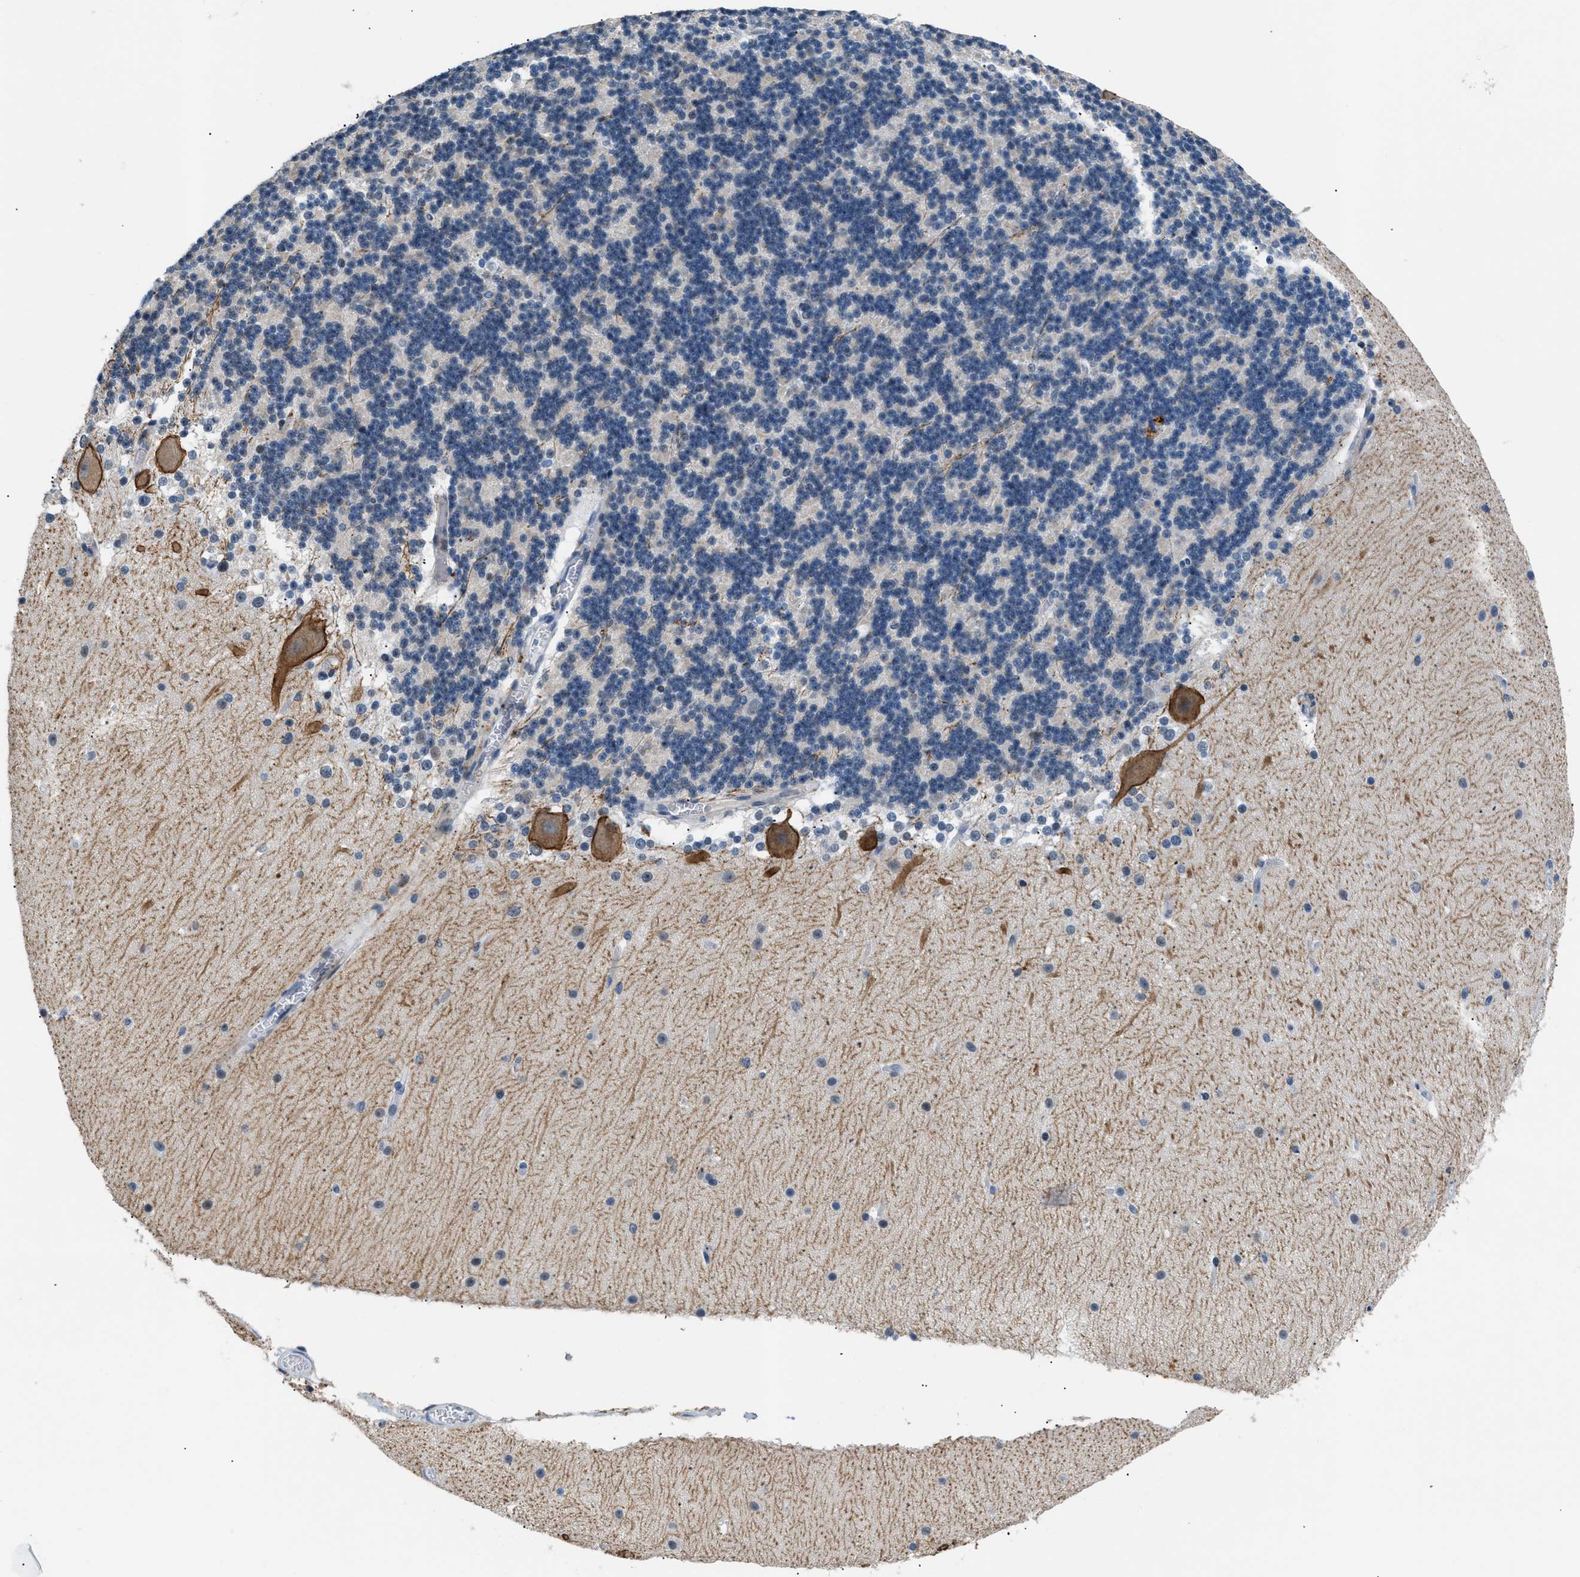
{"staining": {"intensity": "negative", "quantity": "none", "location": "none"}, "tissue": "cerebellum", "cell_type": "Cells in granular layer", "image_type": "normal", "snomed": [{"axis": "morphology", "description": "Normal tissue, NOS"}, {"axis": "topography", "description": "Cerebellum"}], "caption": "IHC of normal cerebellum reveals no expression in cells in granular layer.", "gene": "KCNC3", "patient": {"sex": "female", "age": 19}}